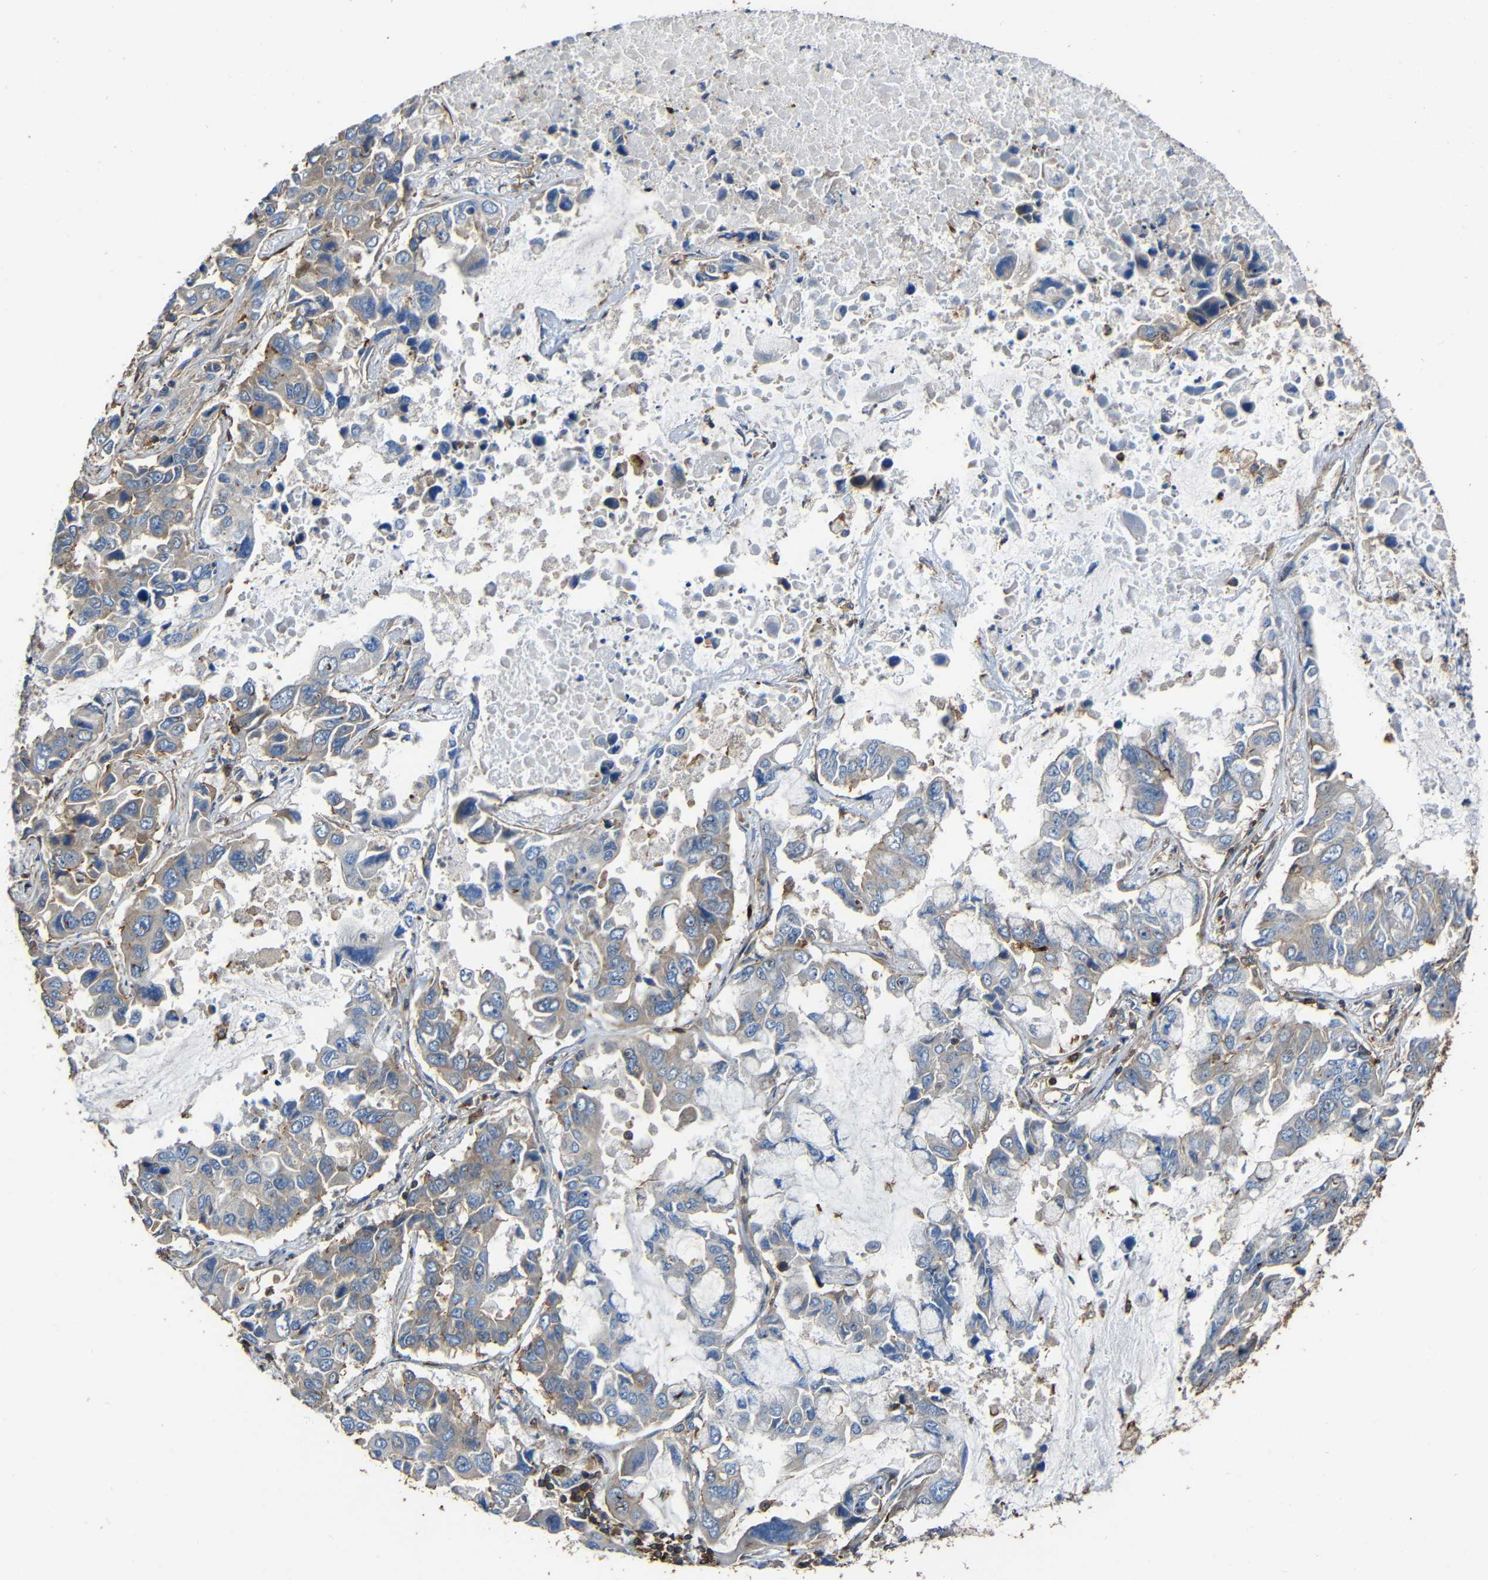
{"staining": {"intensity": "negative", "quantity": "none", "location": "none"}, "tissue": "lung cancer", "cell_type": "Tumor cells", "image_type": "cancer", "snomed": [{"axis": "morphology", "description": "Adenocarcinoma, NOS"}, {"axis": "topography", "description": "Lung"}], "caption": "Immunohistochemistry (IHC) photomicrograph of lung cancer (adenocarcinoma) stained for a protein (brown), which shows no positivity in tumor cells.", "gene": "RHOT2", "patient": {"sex": "male", "age": 64}}